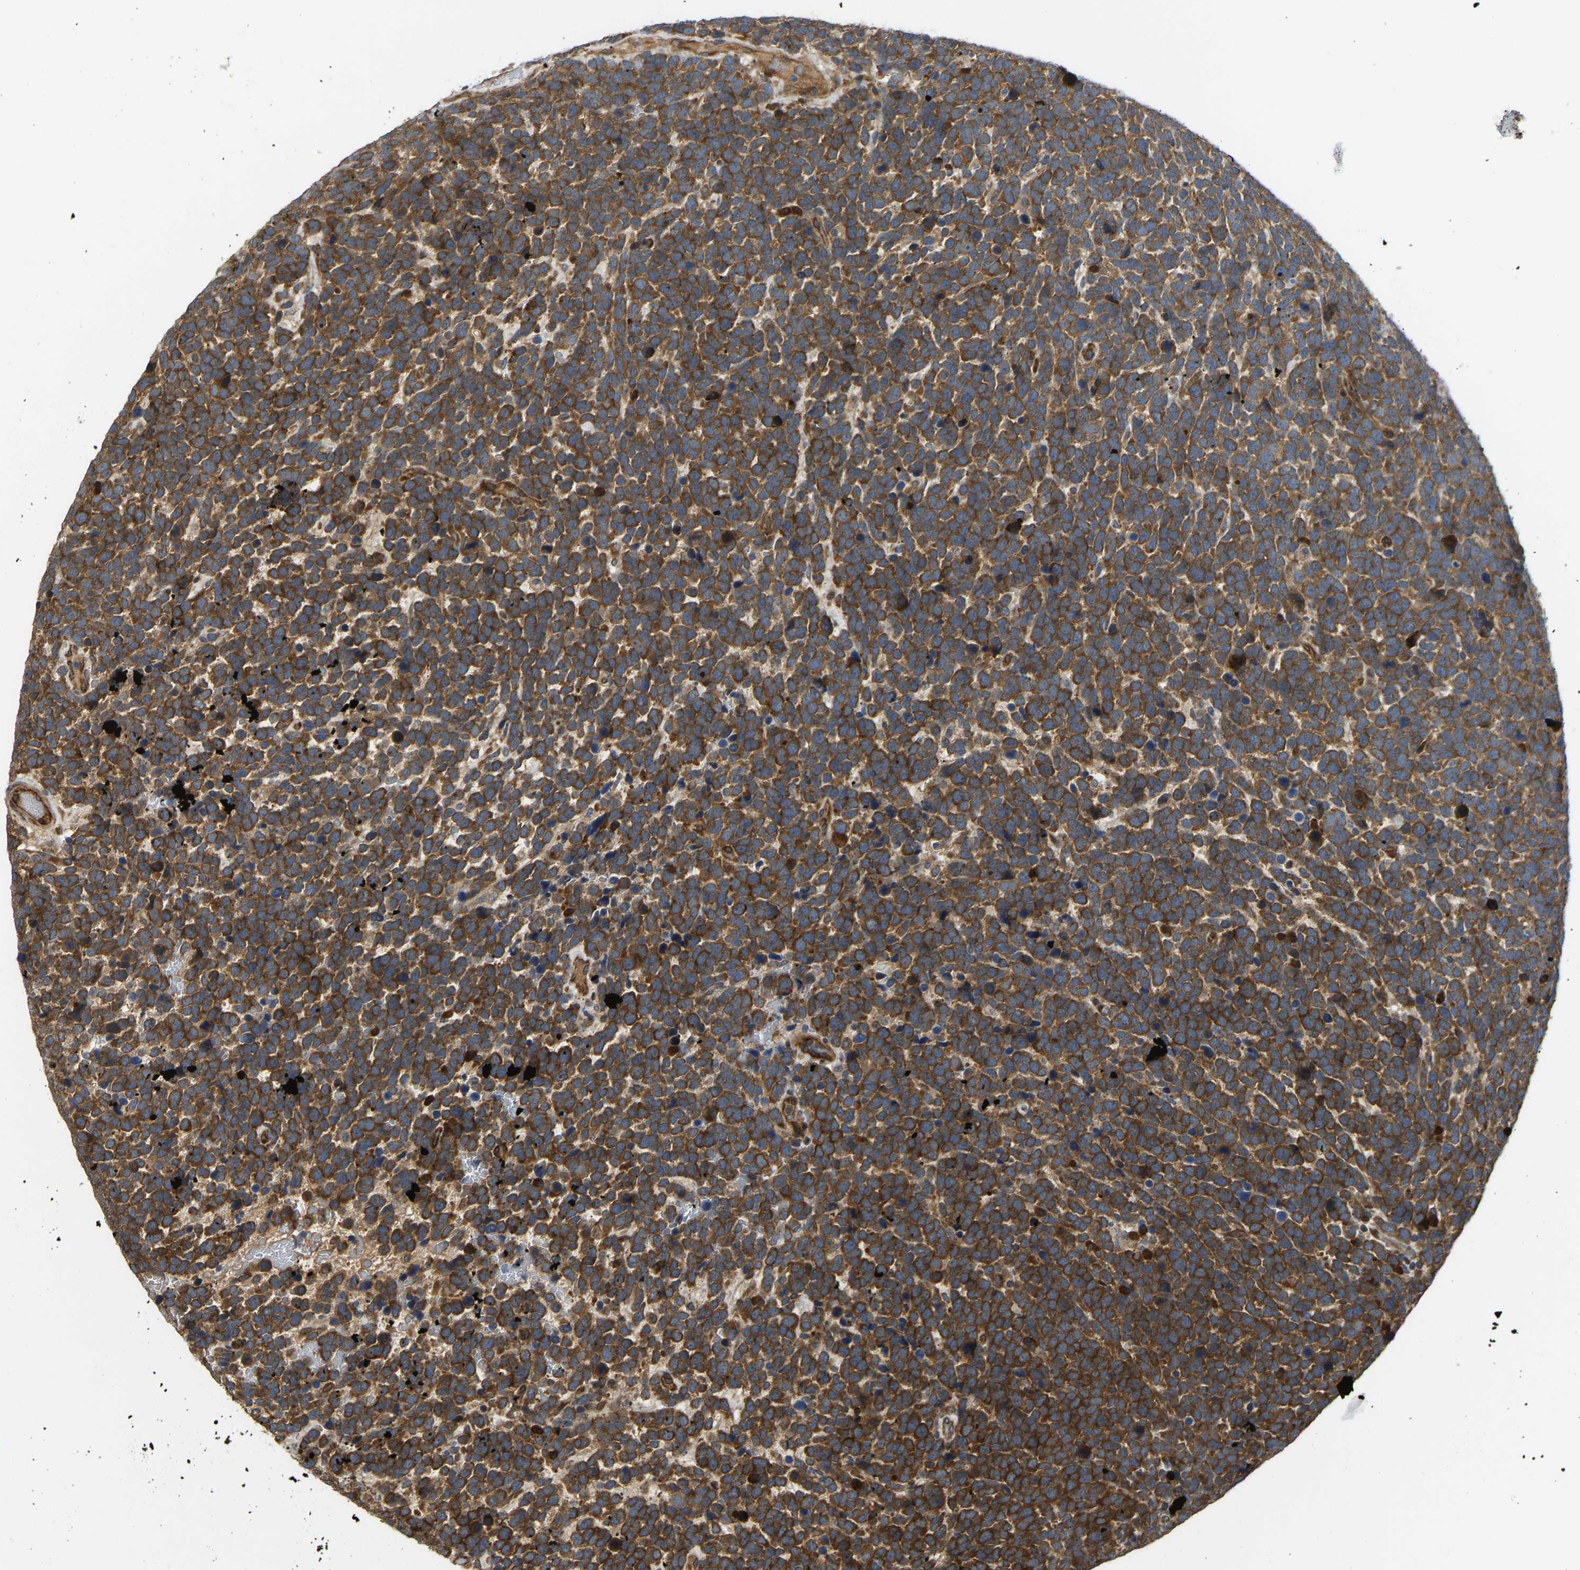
{"staining": {"intensity": "strong", "quantity": ">75%", "location": "cytoplasmic/membranous"}, "tissue": "urothelial cancer", "cell_type": "Tumor cells", "image_type": "cancer", "snomed": [{"axis": "morphology", "description": "Urothelial carcinoma, High grade"}, {"axis": "topography", "description": "Urinary bladder"}], "caption": "DAB (3,3'-diaminobenzidine) immunohistochemical staining of urothelial cancer demonstrates strong cytoplasmic/membranous protein positivity in approximately >75% of tumor cells. The protein is stained brown, and the nuclei are stained in blue (DAB IHC with brightfield microscopy, high magnification).", "gene": "RASGRF2", "patient": {"sex": "female", "age": 82}}